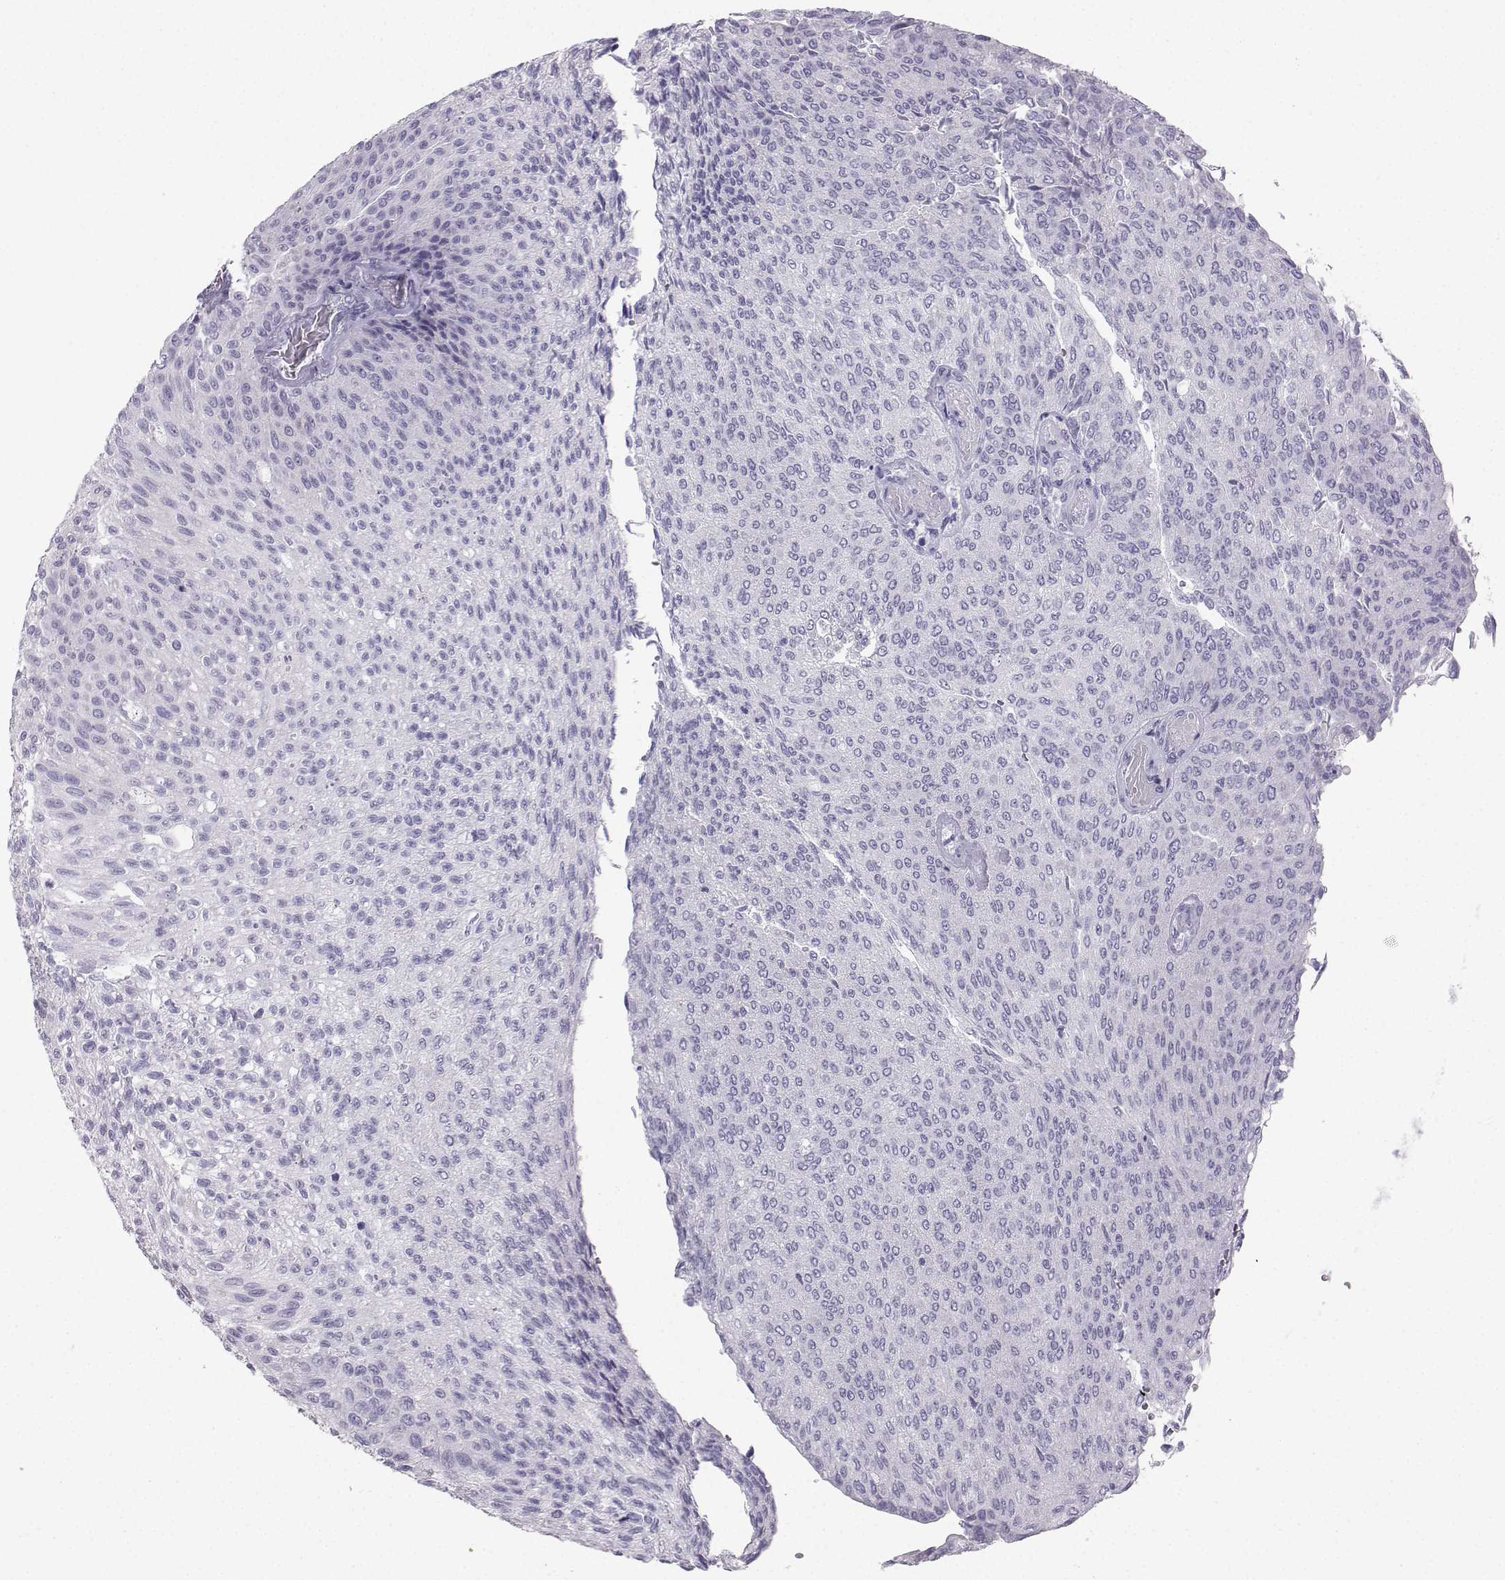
{"staining": {"intensity": "negative", "quantity": "none", "location": "none"}, "tissue": "urothelial cancer", "cell_type": "Tumor cells", "image_type": "cancer", "snomed": [{"axis": "morphology", "description": "Urothelial carcinoma, Low grade"}, {"axis": "topography", "description": "Ureter, NOS"}, {"axis": "topography", "description": "Urinary bladder"}], "caption": "There is no significant expression in tumor cells of urothelial carcinoma (low-grade). (Immunohistochemistry (ihc), brightfield microscopy, high magnification).", "gene": "IQCD", "patient": {"sex": "male", "age": 78}}